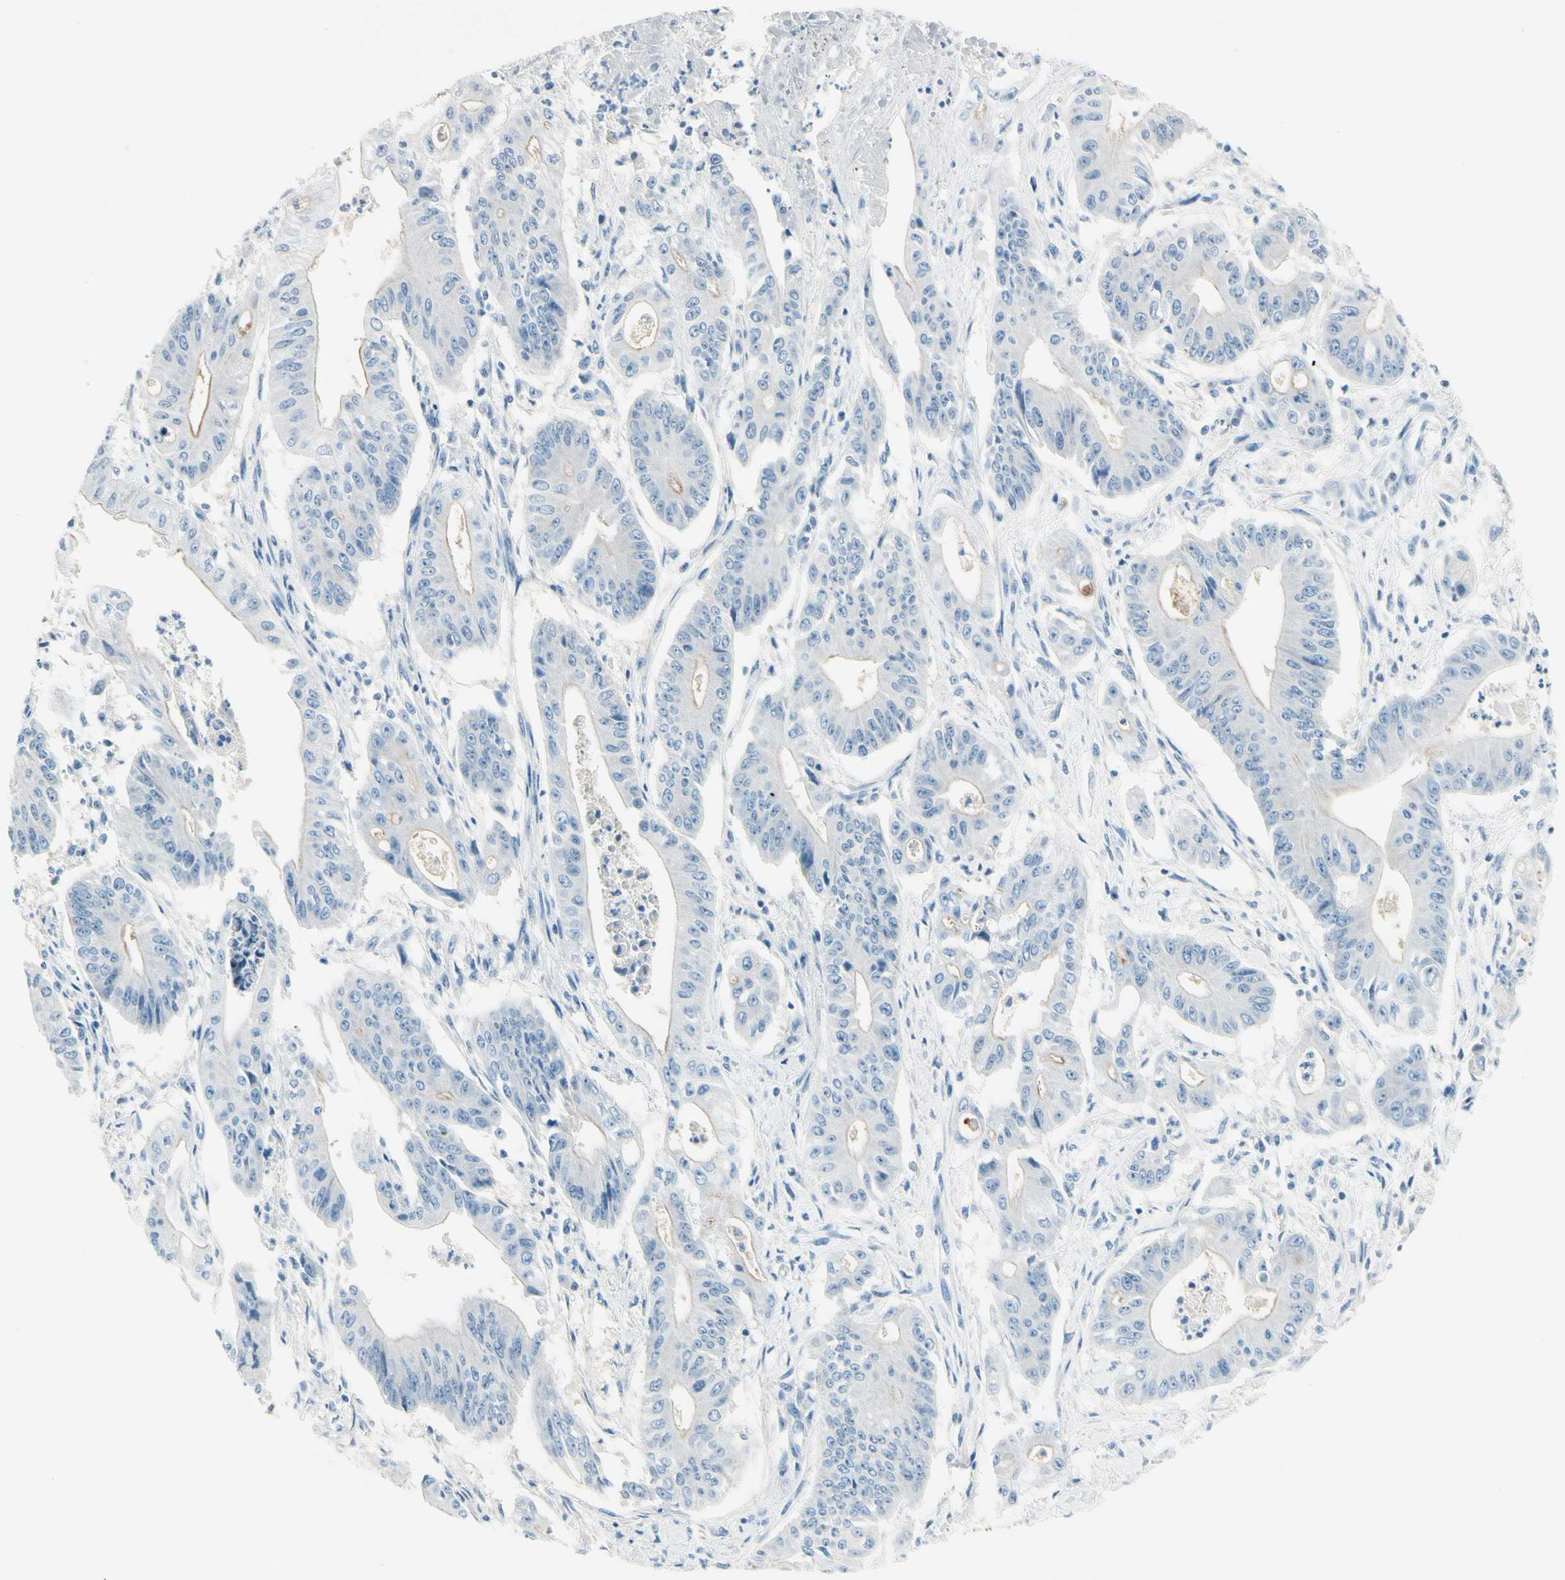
{"staining": {"intensity": "weak", "quantity": "<25%", "location": "cytoplasmic/membranous"}, "tissue": "pancreatic cancer", "cell_type": "Tumor cells", "image_type": "cancer", "snomed": [{"axis": "morphology", "description": "Normal tissue, NOS"}, {"axis": "topography", "description": "Lymph node"}], "caption": "A high-resolution photomicrograph shows IHC staining of pancreatic cancer, which displays no significant expression in tumor cells. (DAB IHC, high magnification).", "gene": "PEBP1", "patient": {"sex": "male", "age": 62}}